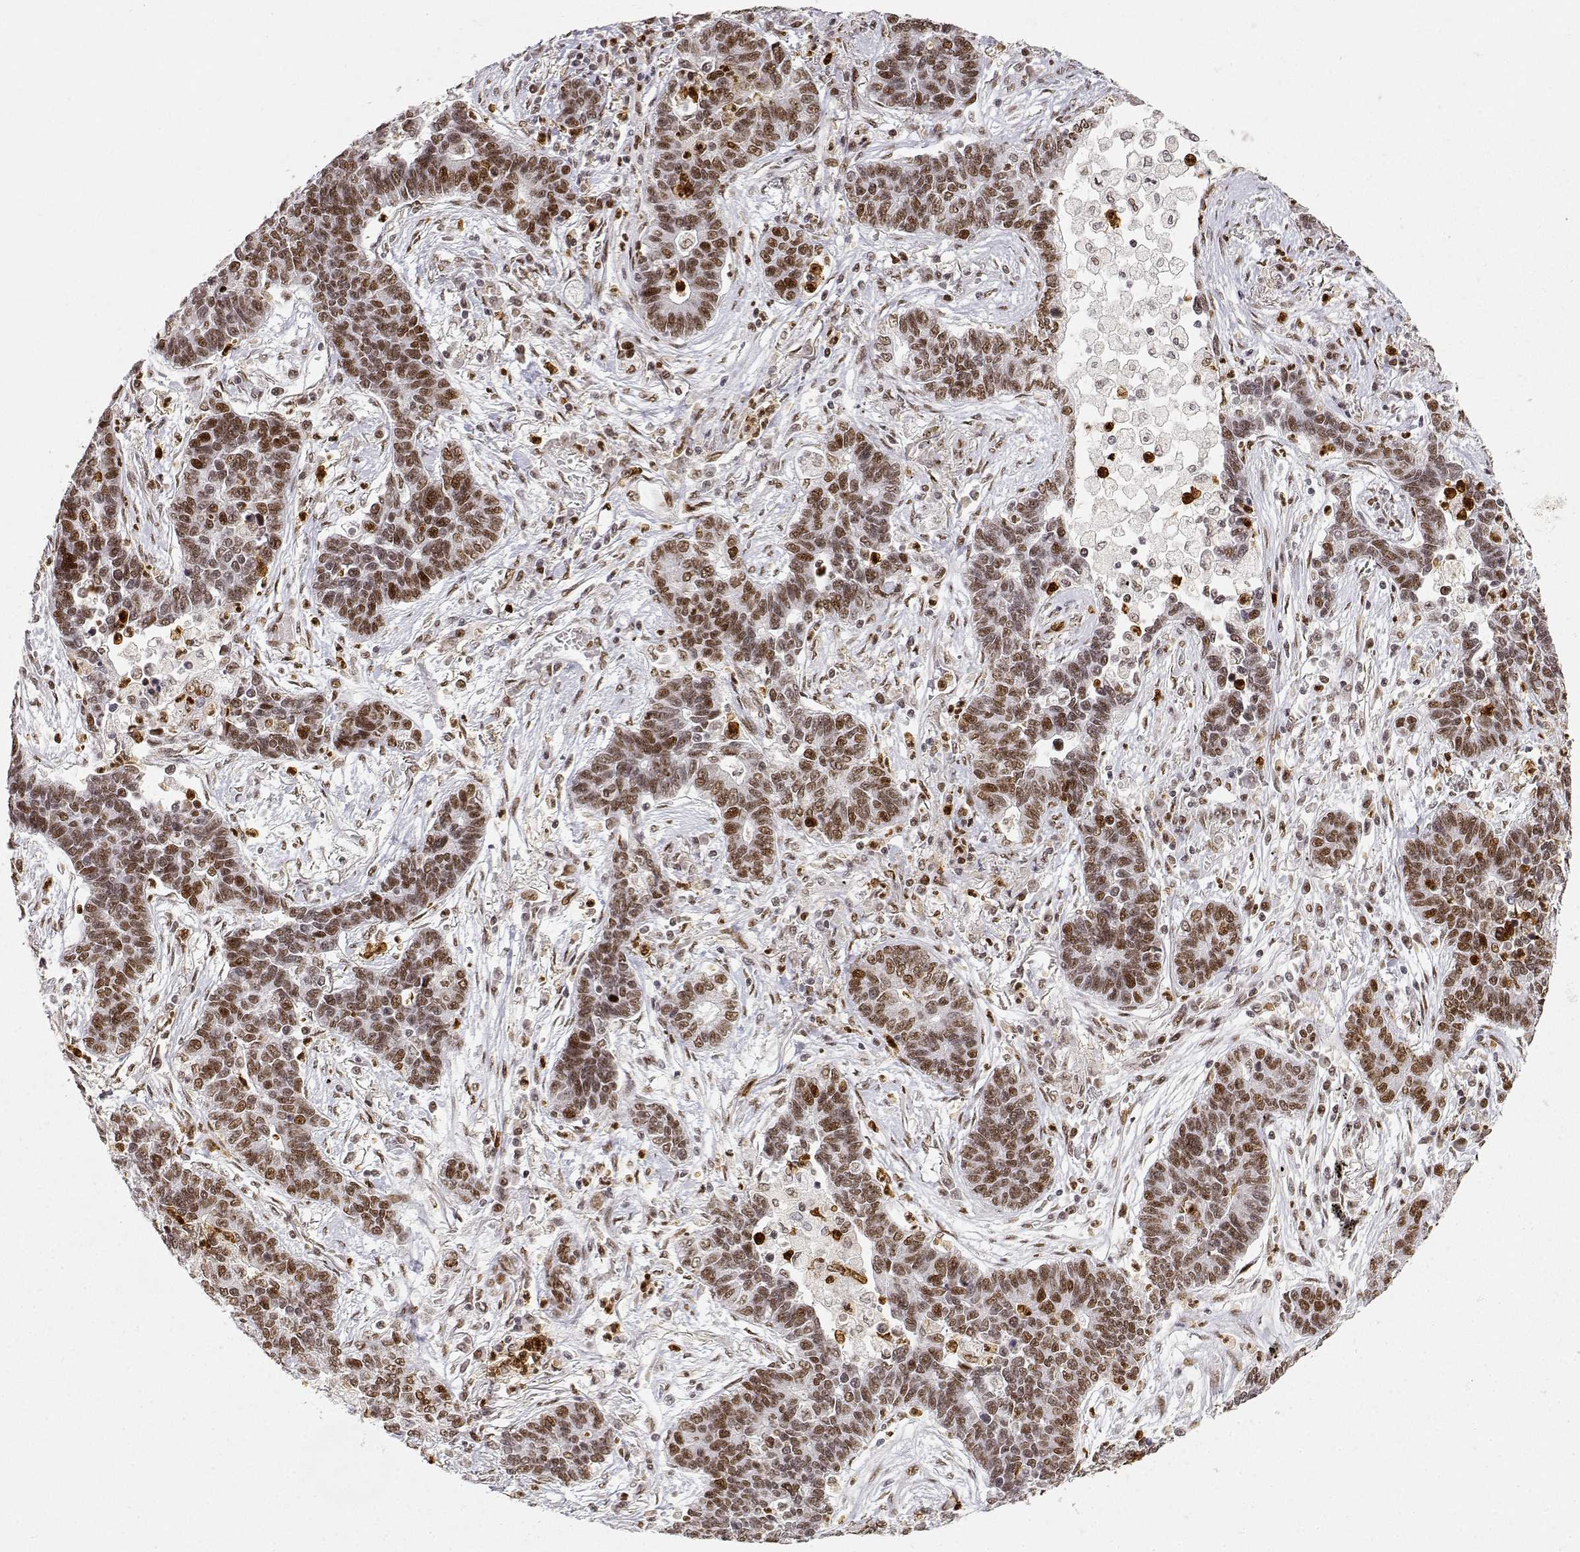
{"staining": {"intensity": "moderate", "quantity": ">75%", "location": "nuclear"}, "tissue": "lung cancer", "cell_type": "Tumor cells", "image_type": "cancer", "snomed": [{"axis": "morphology", "description": "Adenocarcinoma, NOS"}, {"axis": "topography", "description": "Lung"}], "caption": "Moderate nuclear expression is appreciated in about >75% of tumor cells in lung cancer.", "gene": "RSF1", "patient": {"sex": "female", "age": 57}}